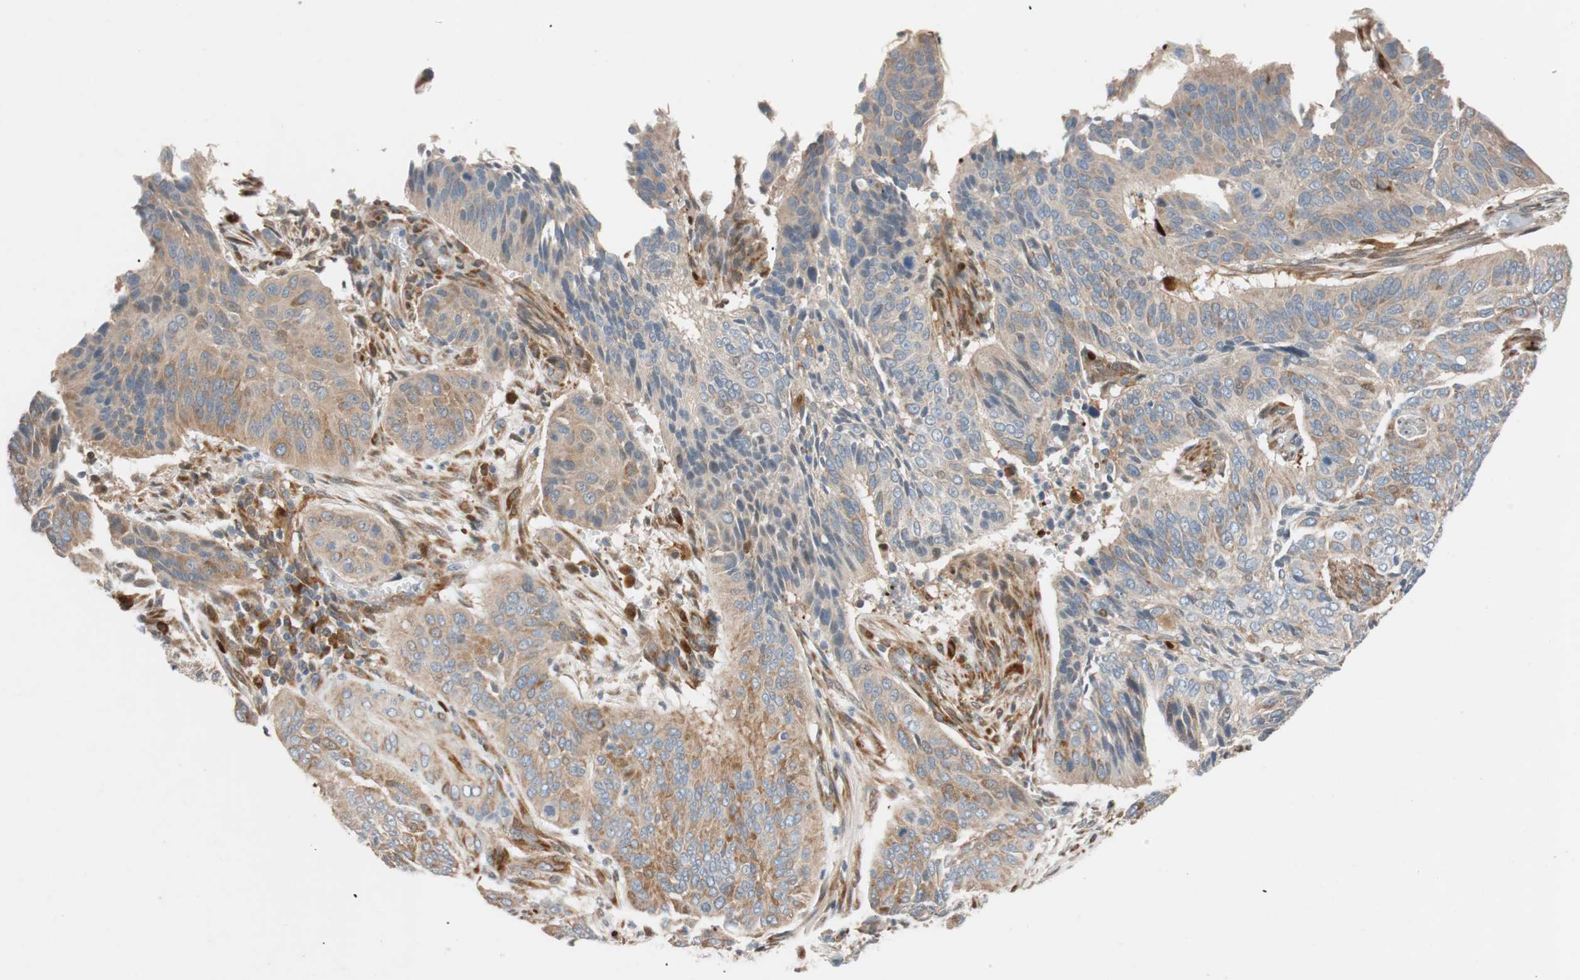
{"staining": {"intensity": "moderate", "quantity": ">75%", "location": "cytoplasmic/membranous"}, "tissue": "cervical cancer", "cell_type": "Tumor cells", "image_type": "cancer", "snomed": [{"axis": "morphology", "description": "Squamous cell carcinoma, NOS"}, {"axis": "topography", "description": "Cervix"}], "caption": "IHC photomicrograph of cervical squamous cell carcinoma stained for a protein (brown), which displays medium levels of moderate cytoplasmic/membranous staining in approximately >75% of tumor cells.", "gene": "FAAH", "patient": {"sex": "female", "age": 39}}